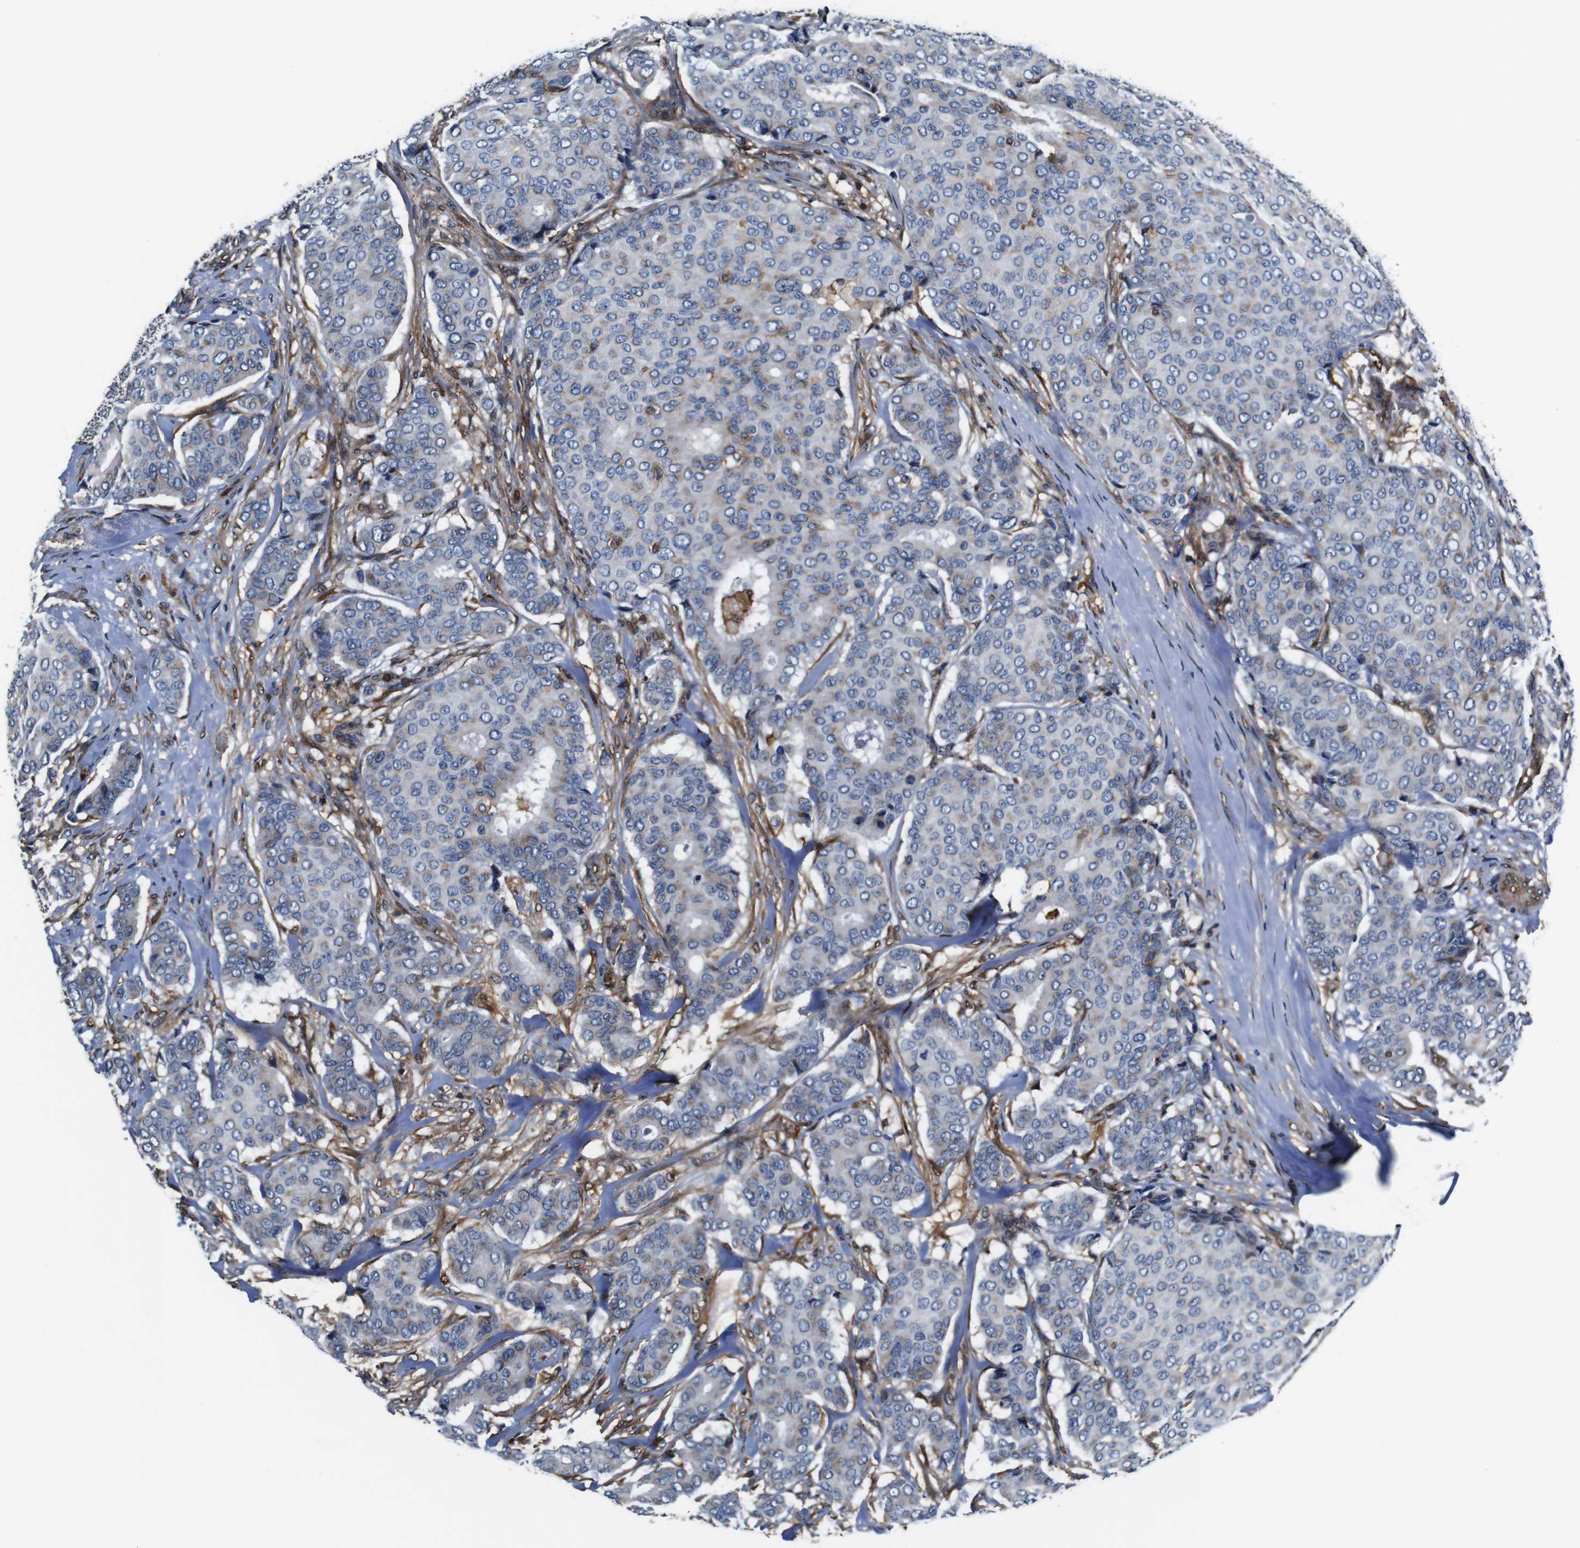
{"staining": {"intensity": "weak", "quantity": "<25%", "location": "cytoplasmic/membranous"}, "tissue": "breast cancer", "cell_type": "Tumor cells", "image_type": "cancer", "snomed": [{"axis": "morphology", "description": "Duct carcinoma"}, {"axis": "topography", "description": "Breast"}], "caption": "Immunohistochemistry histopathology image of intraductal carcinoma (breast) stained for a protein (brown), which exhibits no staining in tumor cells.", "gene": "ANXA1", "patient": {"sex": "female", "age": 75}}